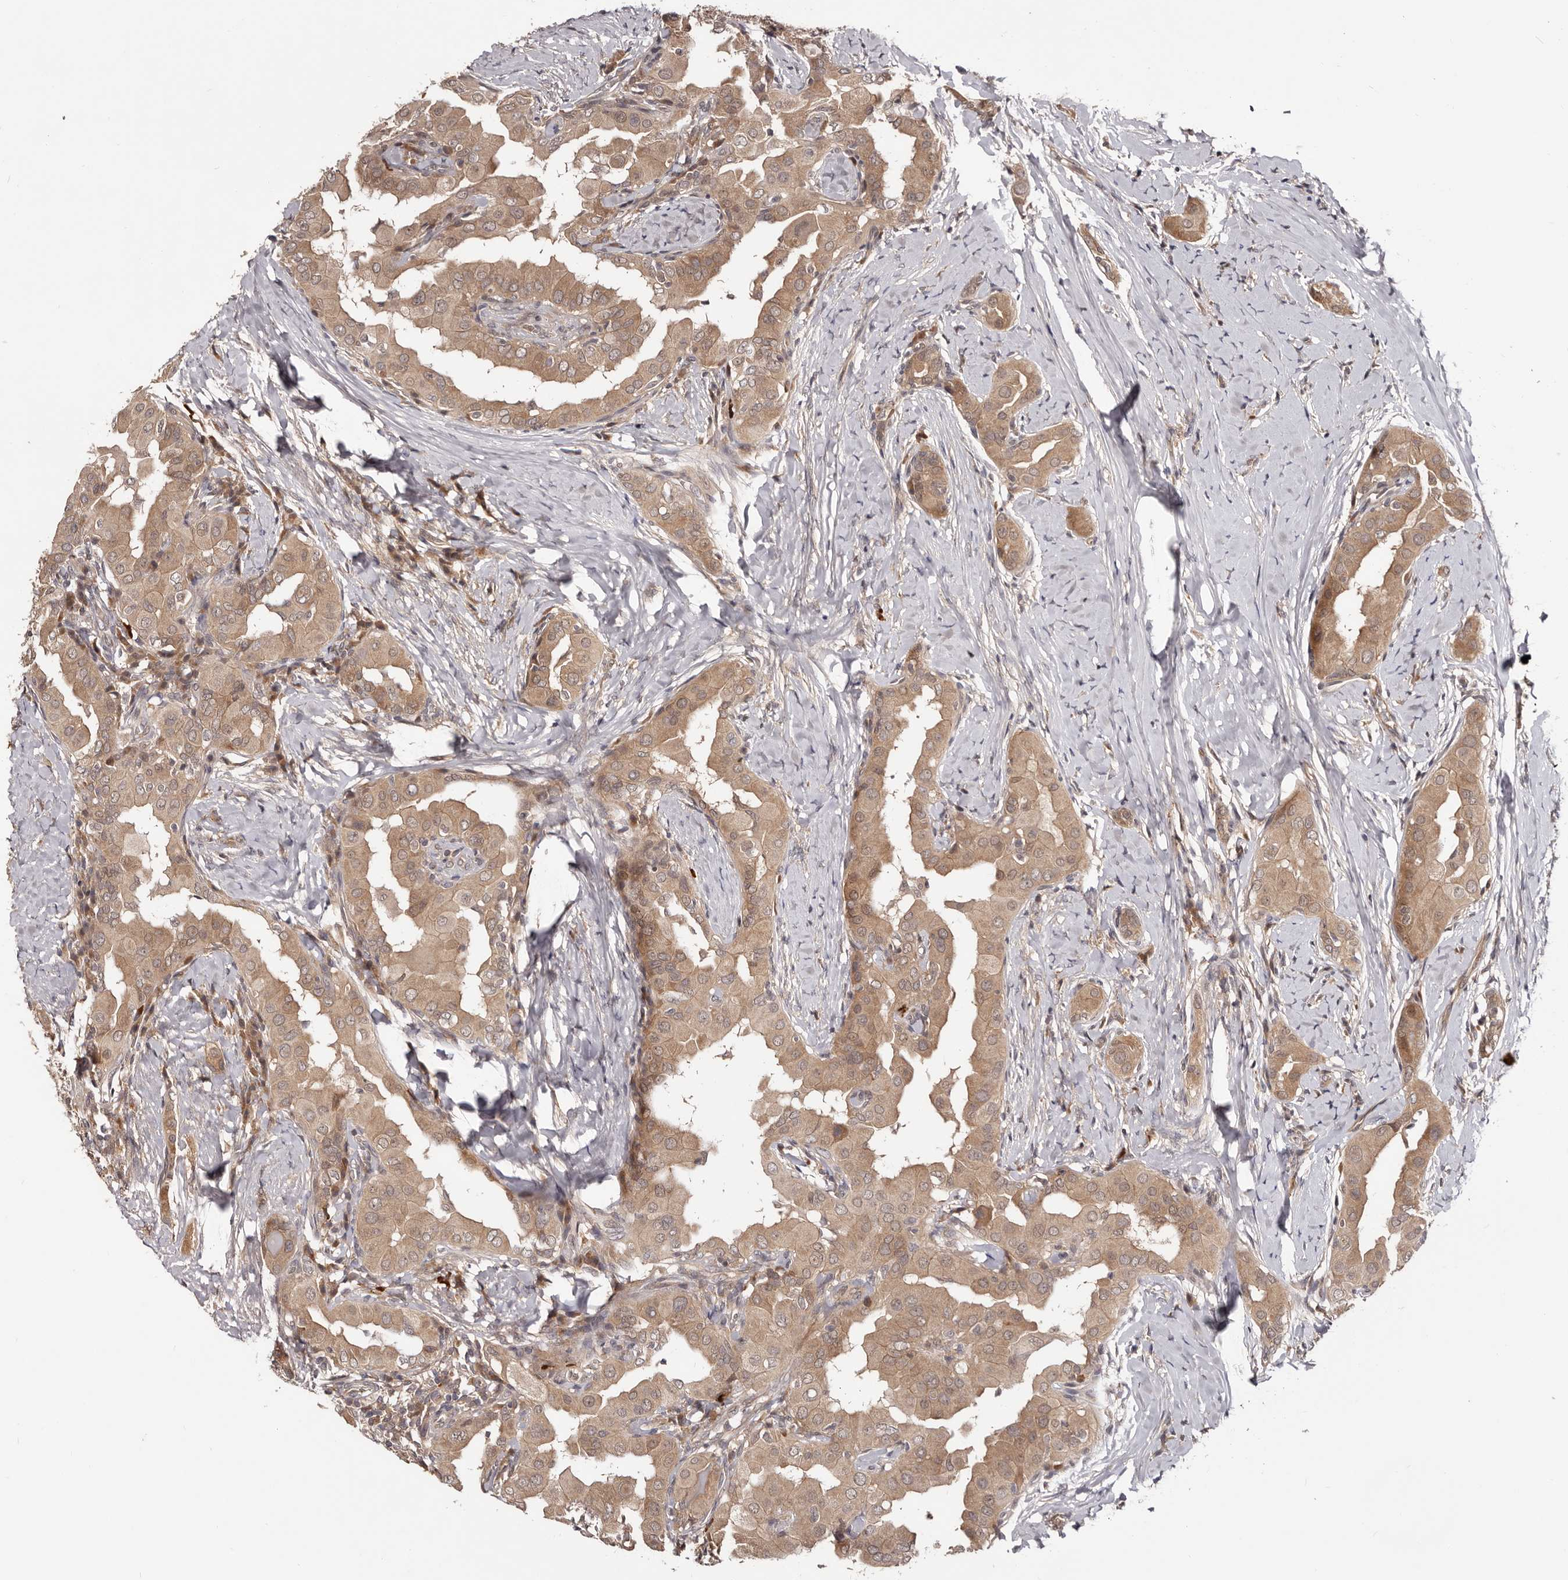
{"staining": {"intensity": "moderate", "quantity": "25%-75%", "location": "cytoplasmic/membranous"}, "tissue": "thyroid cancer", "cell_type": "Tumor cells", "image_type": "cancer", "snomed": [{"axis": "morphology", "description": "Papillary adenocarcinoma, NOS"}, {"axis": "topography", "description": "Thyroid gland"}], "caption": "Immunohistochemical staining of papillary adenocarcinoma (thyroid) demonstrates medium levels of moderate cytoplasmic/membranous staining in about 25%-75% of tumor cells. (IHC, brightfield microscopy, high magnification).", "gene": "MDP1", "patient": {"sex": "male", "age": 33}}